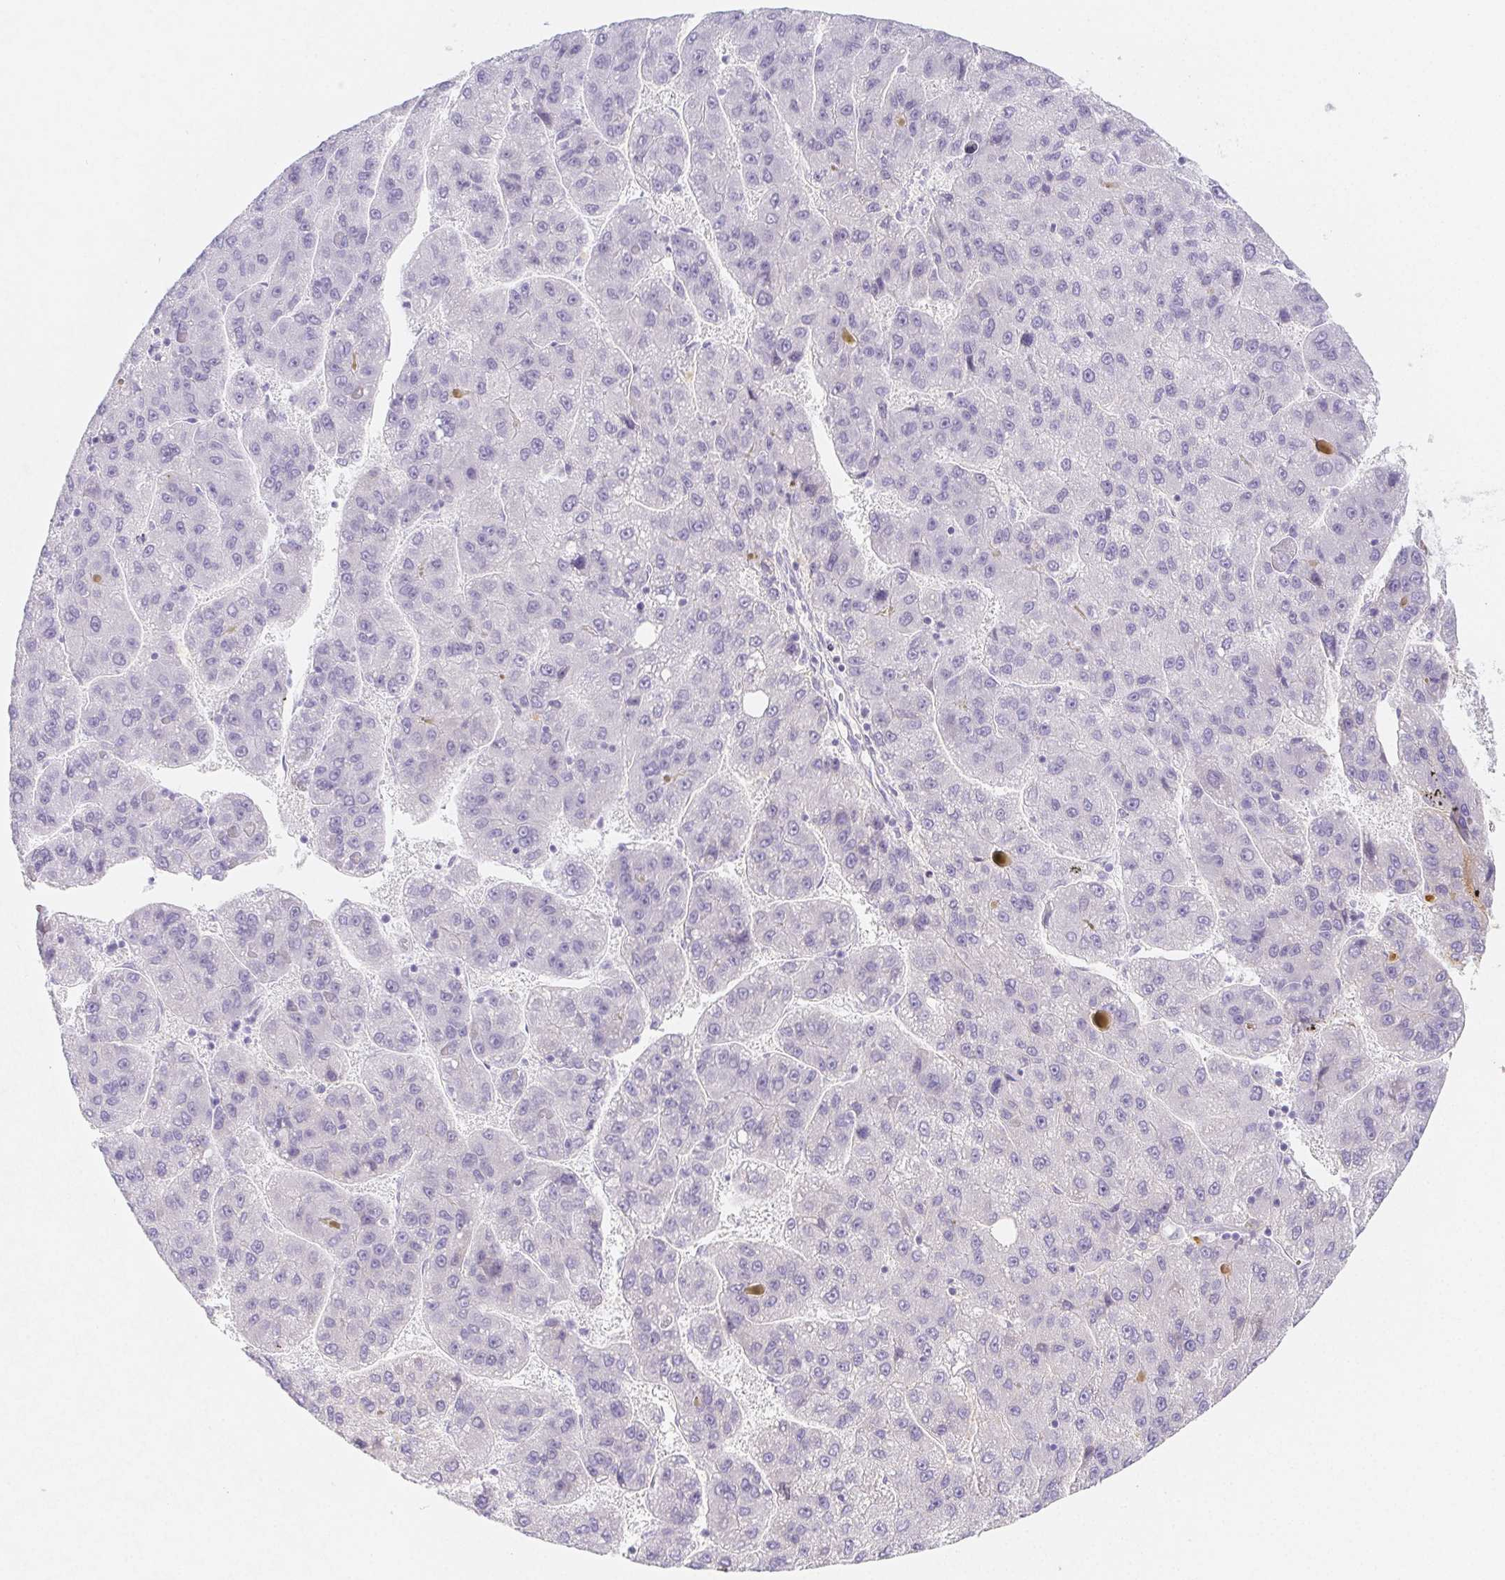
{"staining": {"intensity": "negative", "quantity": "none", "location": "none"}, "tissue": "liver cancer", "cell_type": "Tumor cells", "image_type": "cancer", "snomed": [{"axis": "morphology", "description": "Carcinoma, Hepatocellular, NOS"}, {"axis": "topography", "description": "Liver"}], "caption": "Protein analysis of liver hepatocellular carcinoma exhibits no significant expression in tumor cells. (DAB immunohistochemistry visualized using brightfield microscopy, high magnification).", "gene": "ITIH2", "patient": {"sex": "female", "age": 82}}